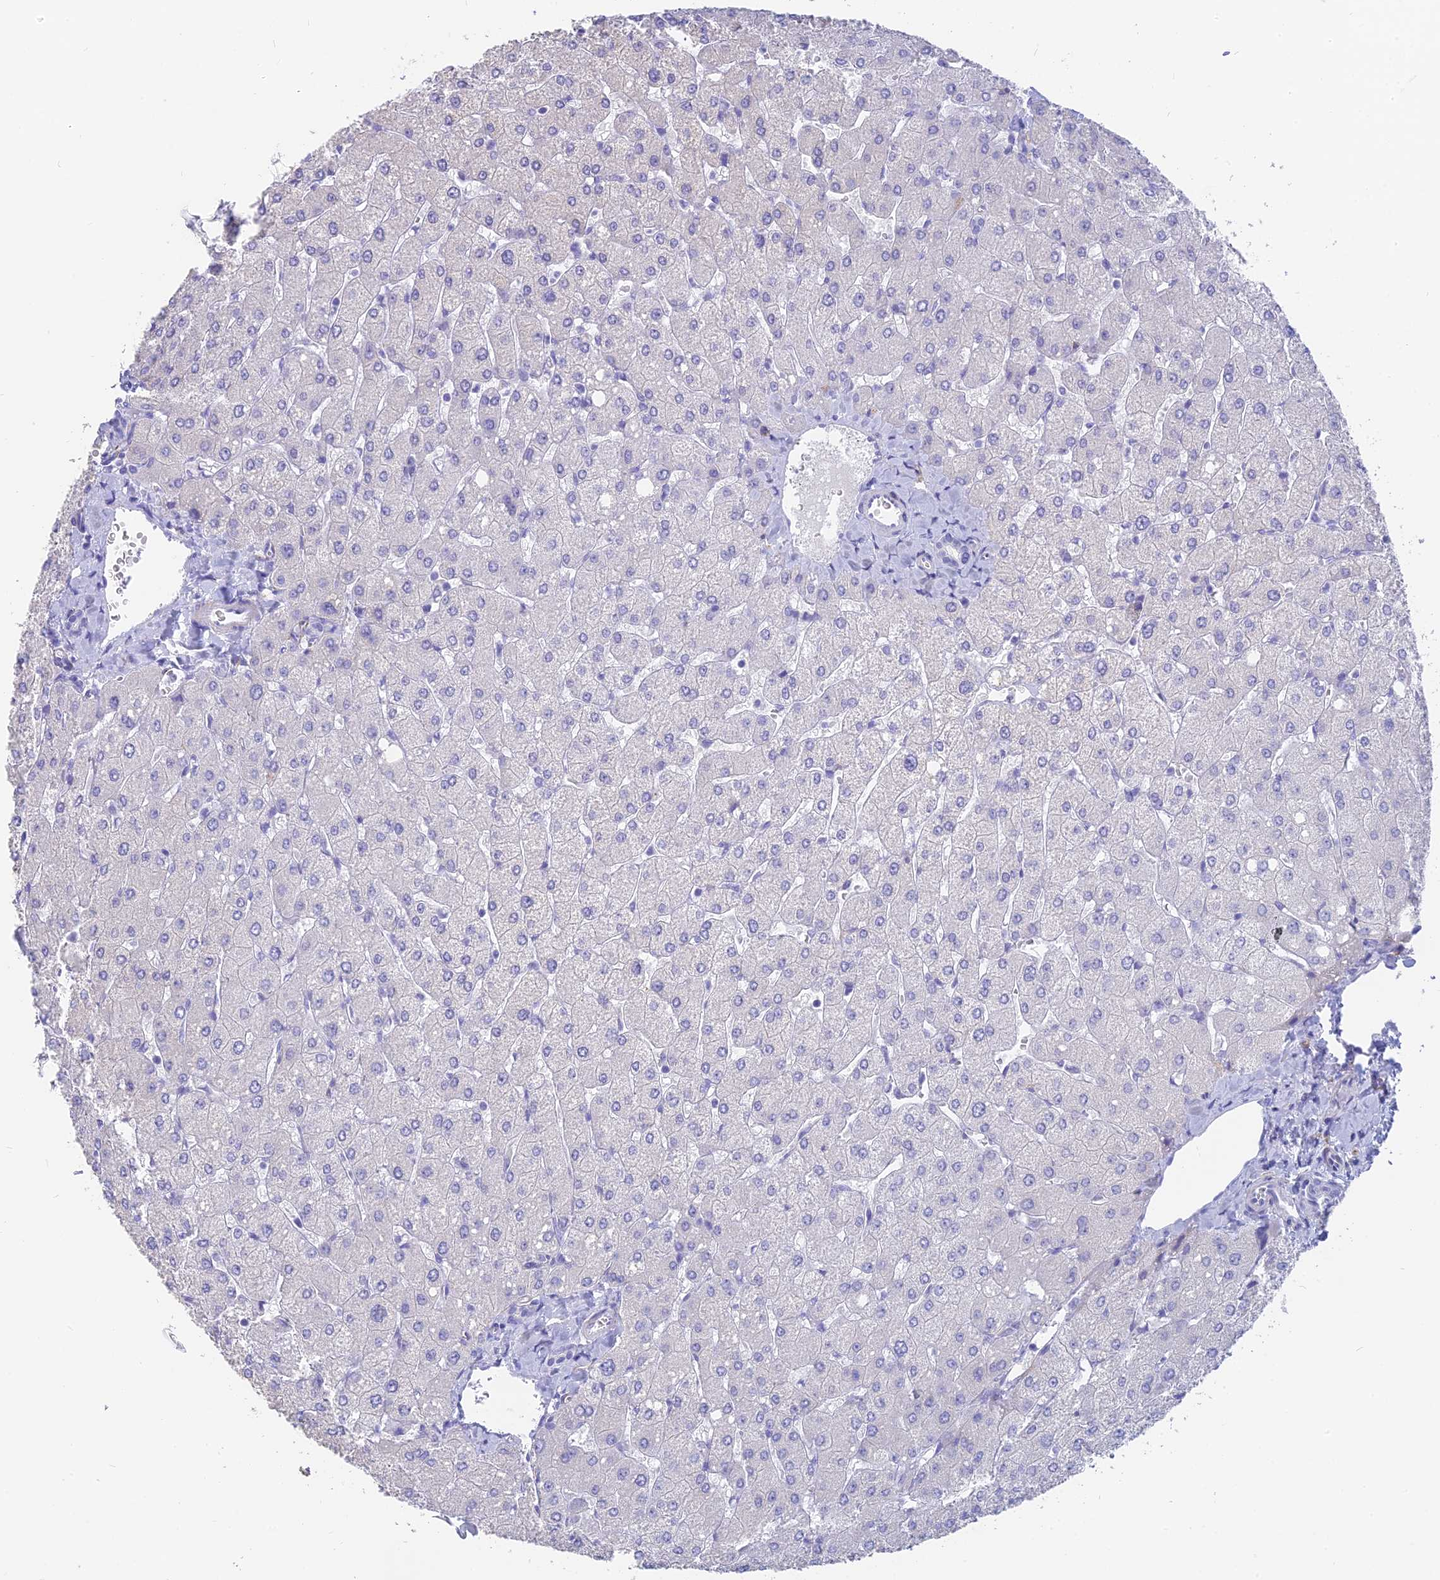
{"staining": {"intensity": "negative", "quantity": "none", "location": "none"}, "tissue": "liver", "cell_type": "Cholangiocytes", "image_type": "normal", "snomed": [{"axis": "morphology", "description": "Normal tissue, NOS"}, {"axis": "topography", "description": "Liver"}], "caption": "Photomicrograph shows no significant protein expression in cholangiocytes of unremarkable liver. (DAB immunohistochemistry (IHC), high magnification).", "gene": "SLC36A2", "patient": {"sex": "male", "age": 55}}